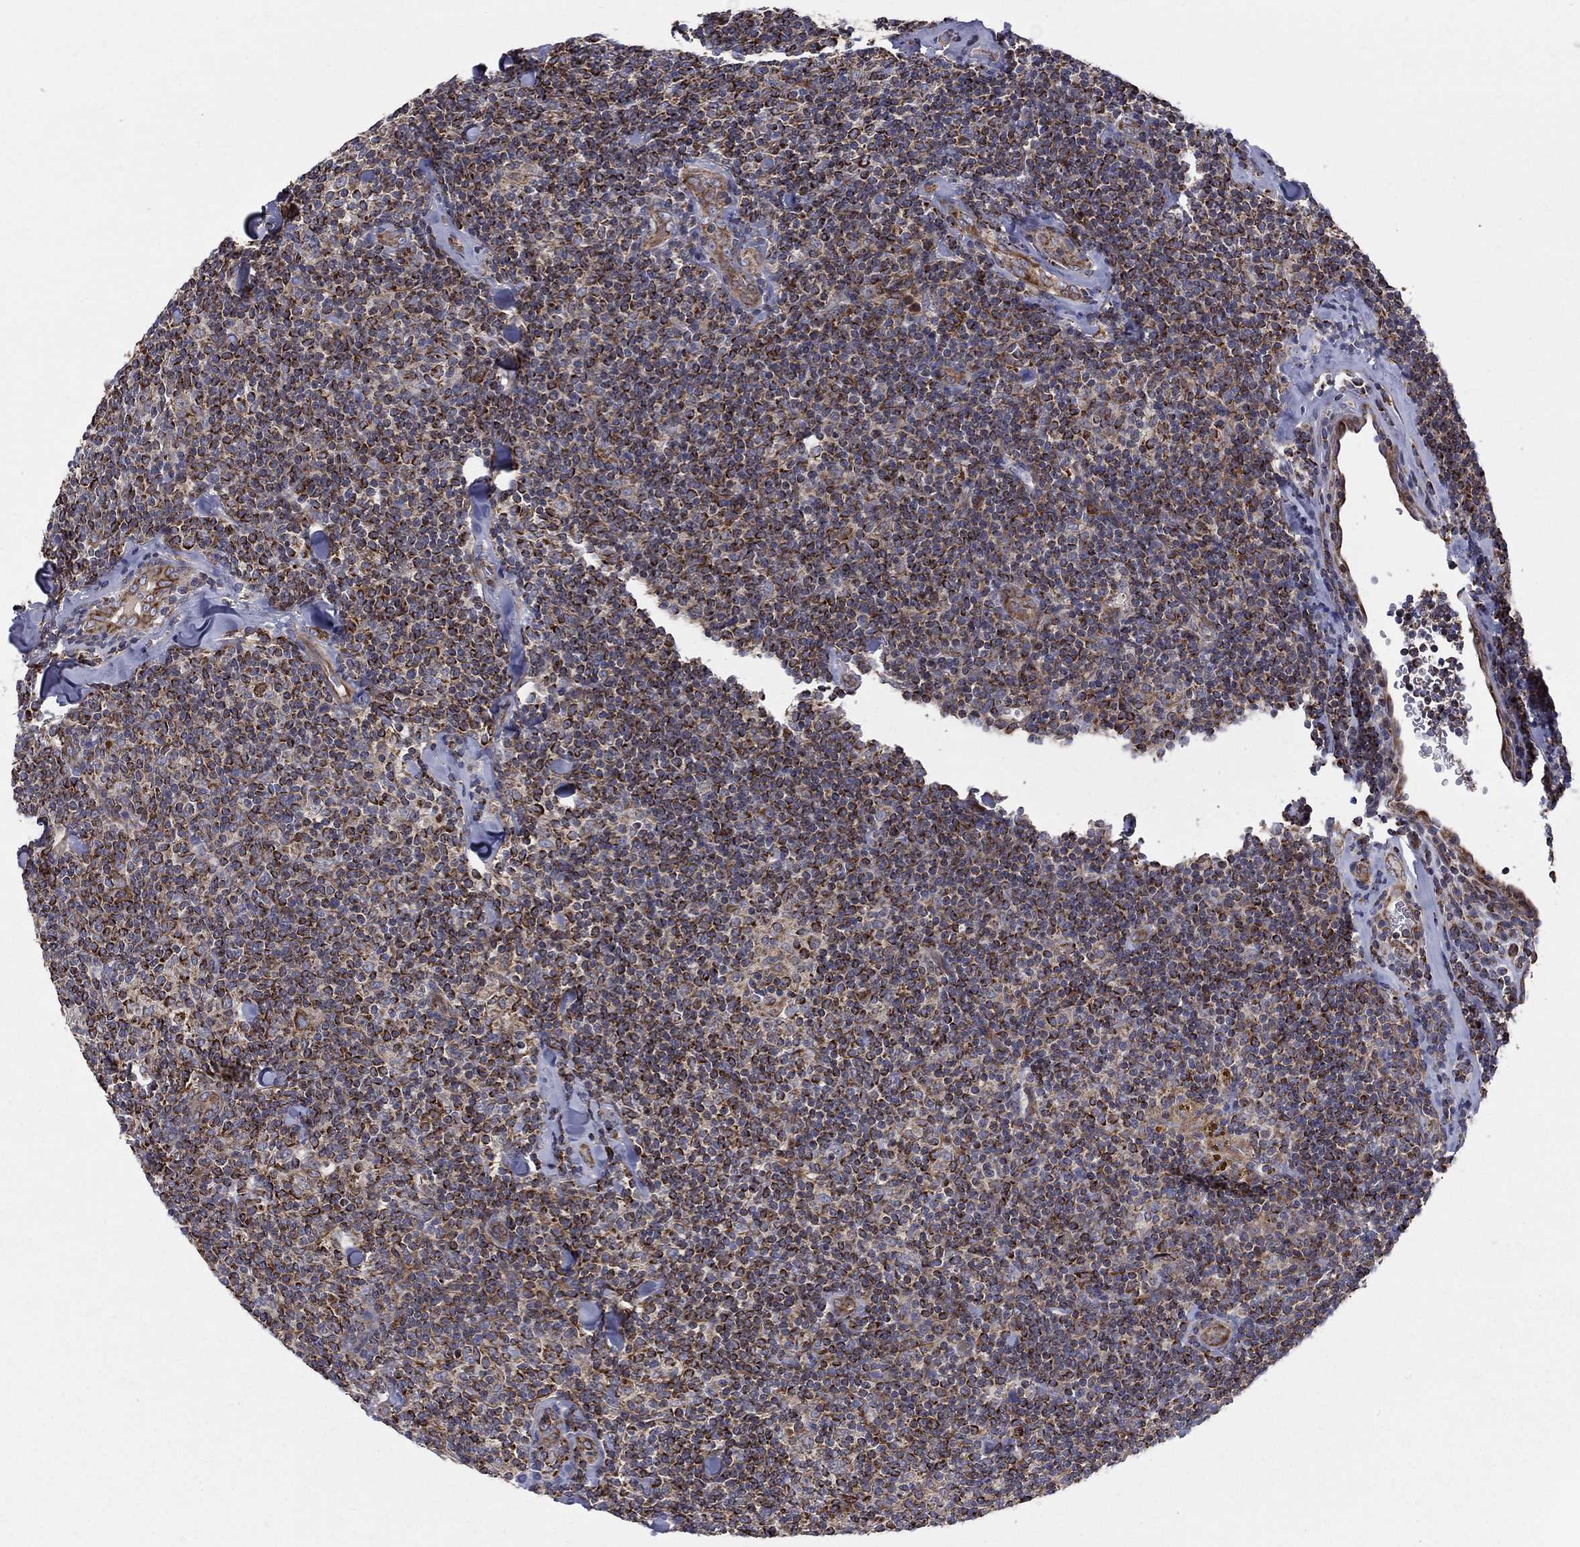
{"staining": {"intensity": "strong", "quantity": "25%-75%", "location": "cytoplasmic/membranous"}, "tissue": "lymphoma", "cell_type": "Tumor cells", "image_type": "cancer", "snomed": [{"axis": "morphology", "description": "Malignant lymphoma, non-Hodgkin's type, Low grade"}, {"axis": "topography", "description": "Lymph node"}], "caption": "Lymphoma tissue displays strong cytoplasmic/membranous positivity in approximately 25%-75% of tumor cells", "gene": "MIX23", "patient": {"sex": "female", "age": 56}}